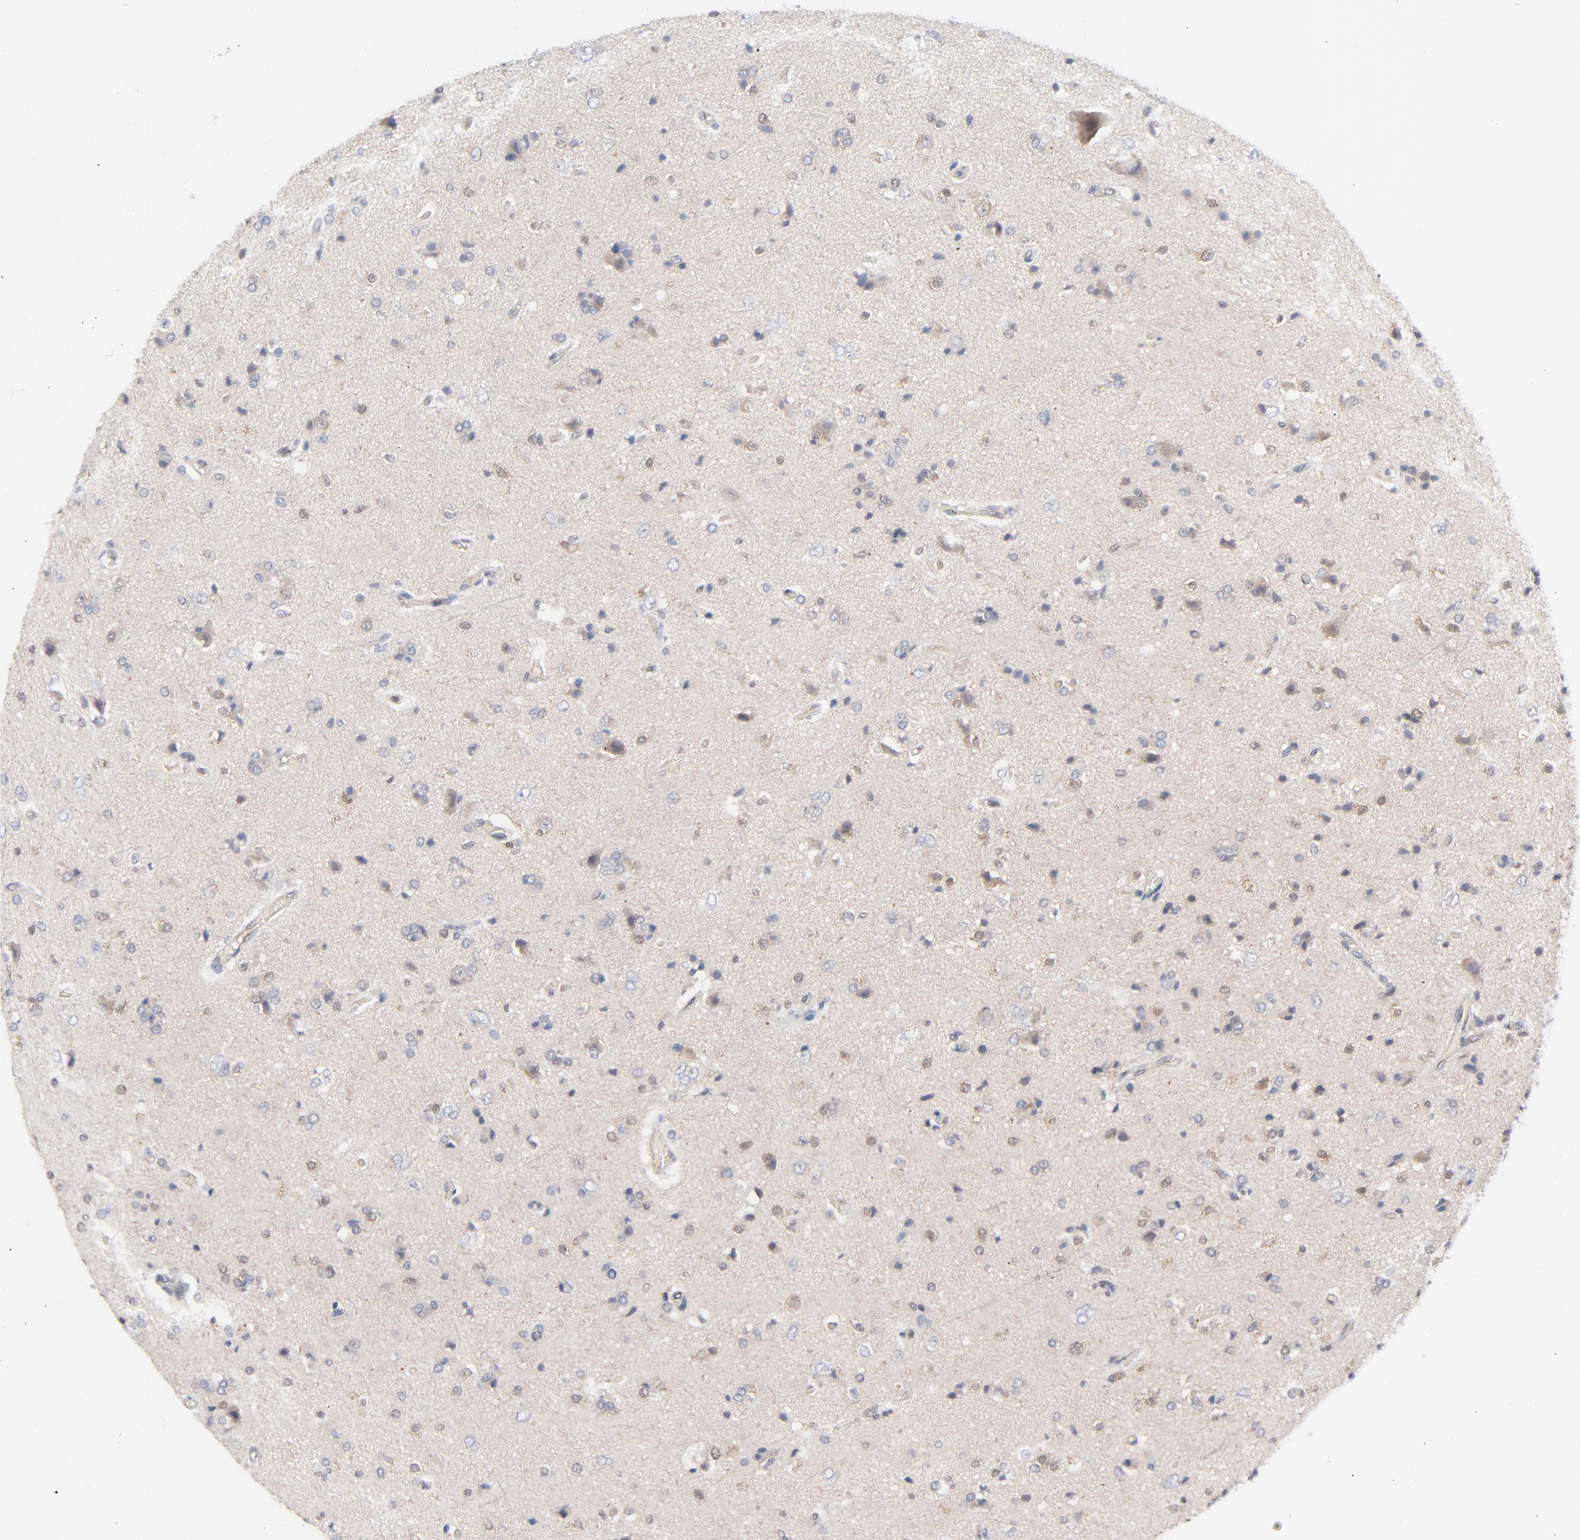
{"staining": {"intensity": "weak", "quantity": "<25%", "location": "cytoplasmic/membranous"}, "tissue": "glioma", "cell_type": "Tumor cells", "image_type": "cancer", "snomed": [{"axis": "morphology", "description": "Glioma, malignant, High grade"}, {"axis": "topography", "description": "Brain"}], "caption": "Immunohistochemistry micrograph of human glioma stained for a protein (brown), which exhibits no positivity in tumor cells. (DAB IHC, high magnification).", "gene": "RPS6KB1", "patient": {"sex": "male", "age": 47}}